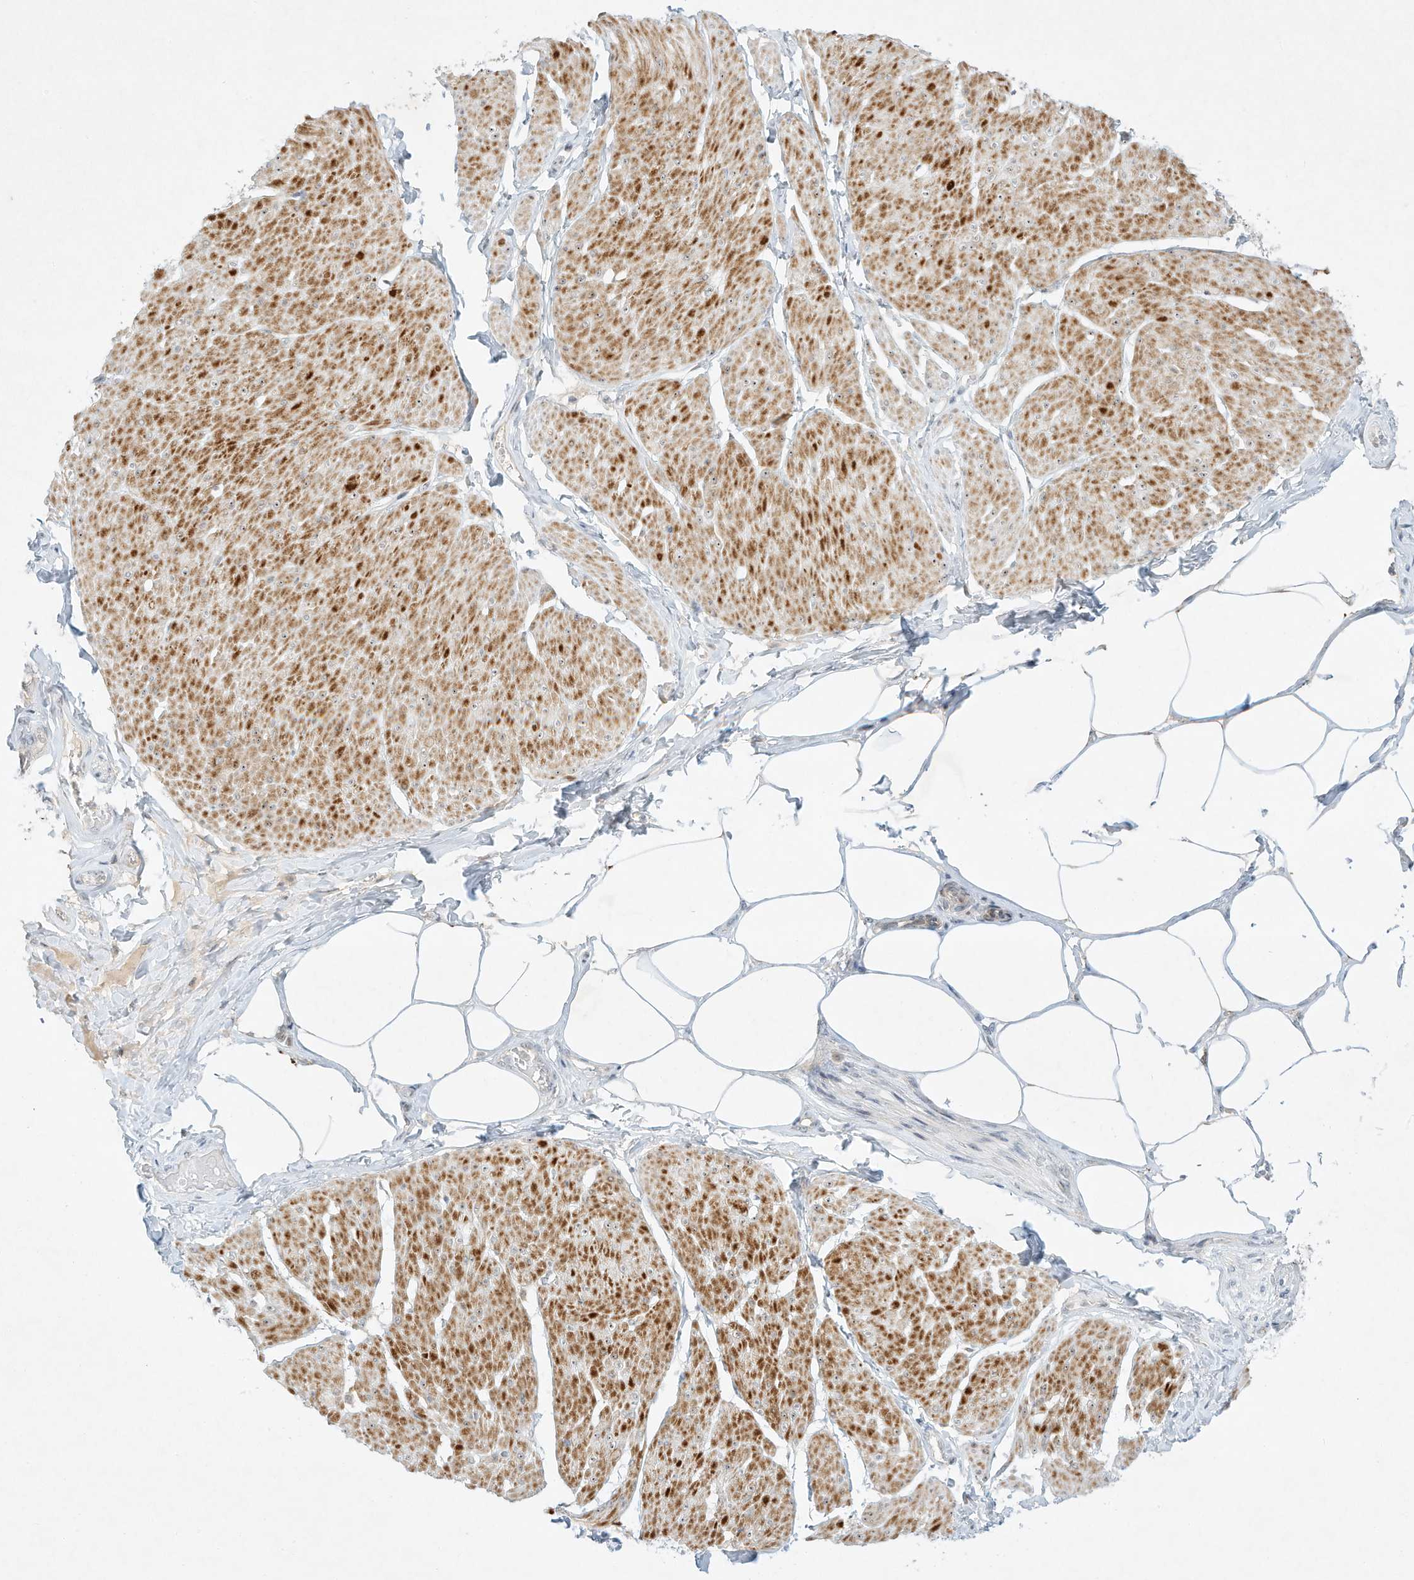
{"staining": {"intensity": "moderate", "quantity": "25%-75%", "location": "cytoplasmic/membranous"}, "tissue": "smooth muscle", "cell_type": "Smooth muscle cells", "image_type": "normal", "snomed": [{"axis": "morphology", "description": "Urothelial carcinoma, High grade"}, {"axis": "topography", "description": "Urinary bladder"}], "caption": "This is an image of IHC staining of benign smooth muscle, which shows moderate staining in the cytoplasmic/membranous of smooth muscle cells.", "gene": "PAK6", "patient": {"sex": "male", "age": 46}}